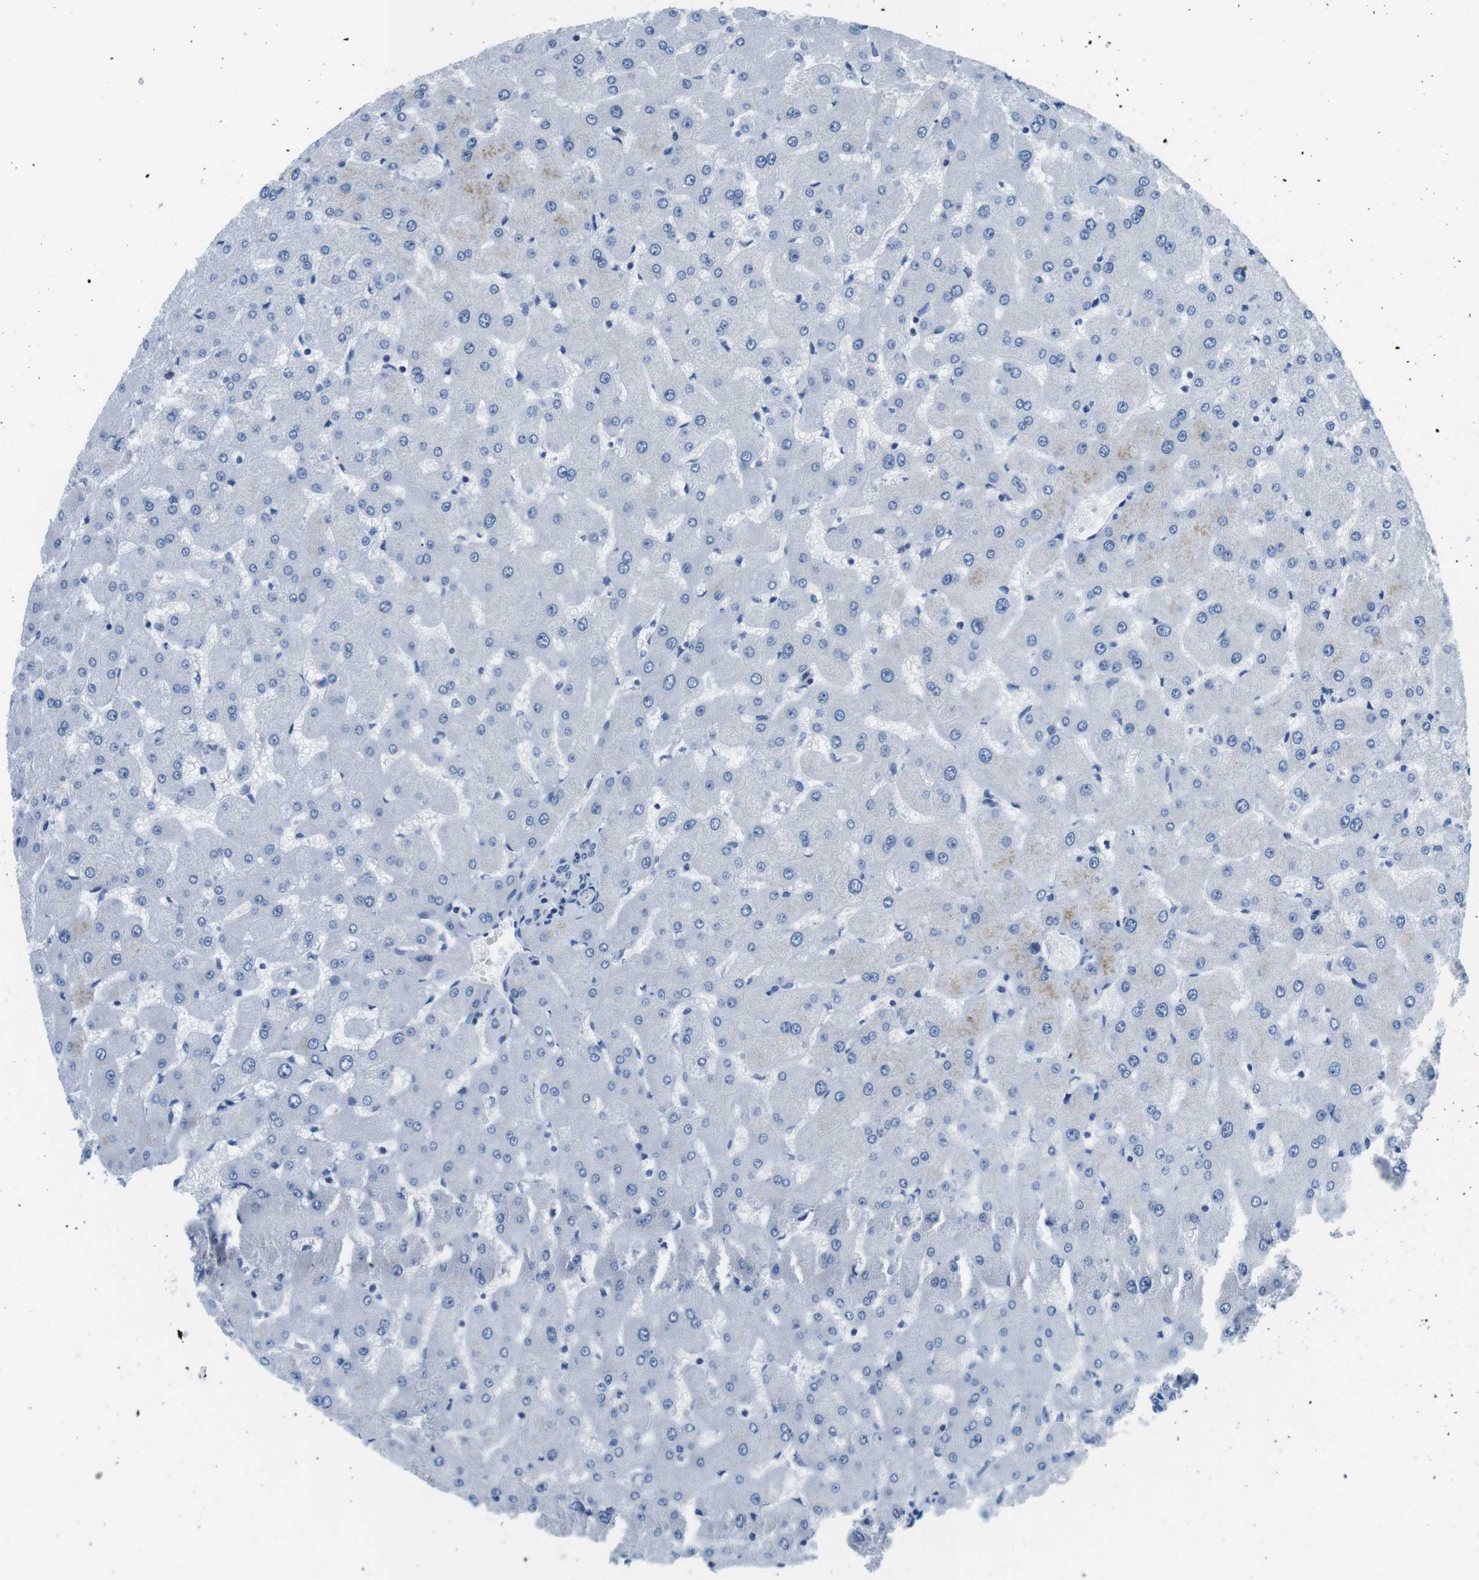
{"staining": {"intensity": "negative", "quantity": "none", "location": "none"}, "tissue": "liver", "cell_type": "Cholangiocytes", "image_type": "normal", "snomed": [{"axis": "morphology", "description": "Normal tissue, NOS"}, {"axis": "topography", "description": "Liver"}], "caption": "Image shows no protein positivity in cholangiocytes of benign liver. (Stains: DAB IHC with hematoxylin counter stain, Microscopy: brightfield microscopy at high magnification).", "gene": "MUC2", "patient": {"sex": "female", "age": 63}}